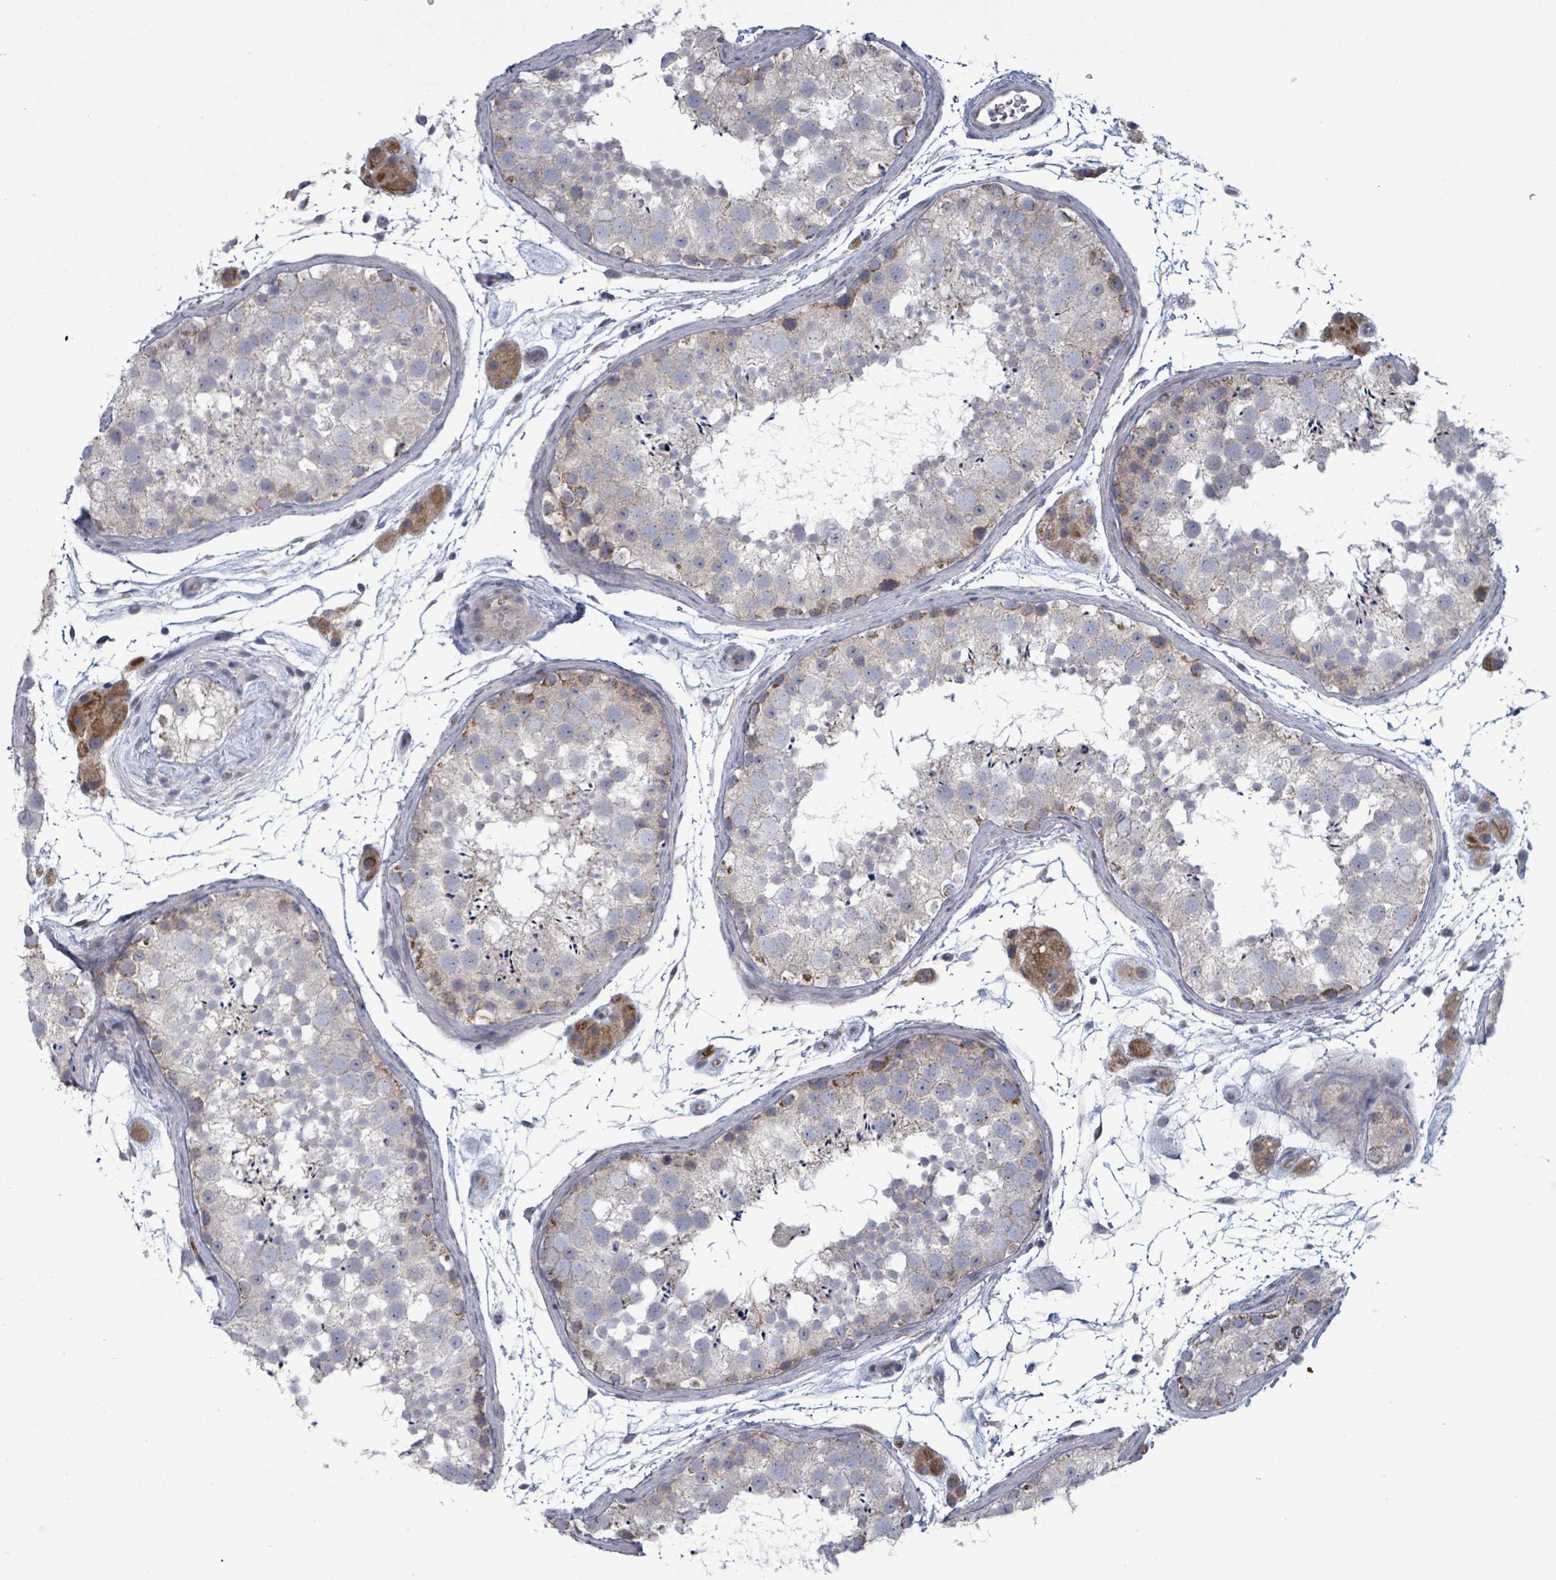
{"staining": {"intensity": "moderate", "quantity": "<25%", "location": "cytoplasmic/membranous"}, "tissue": "testis", "cell_type": "Cells in seminiferous ducts", "image_type": "normal", "snomed": [{"axis": "morphology", "description": "Normal tissue, NOS"}, {"axis": "topography", "description": "Testis"}], "caption": "This is an image of immunohistochemistry staining of benign testis, which shows moderate staining in the cytoplasmic/membranous of cells in seminiferous ducts.", "gene": "FKBP1A", "patient": {"sex": "male", "age": 41}}